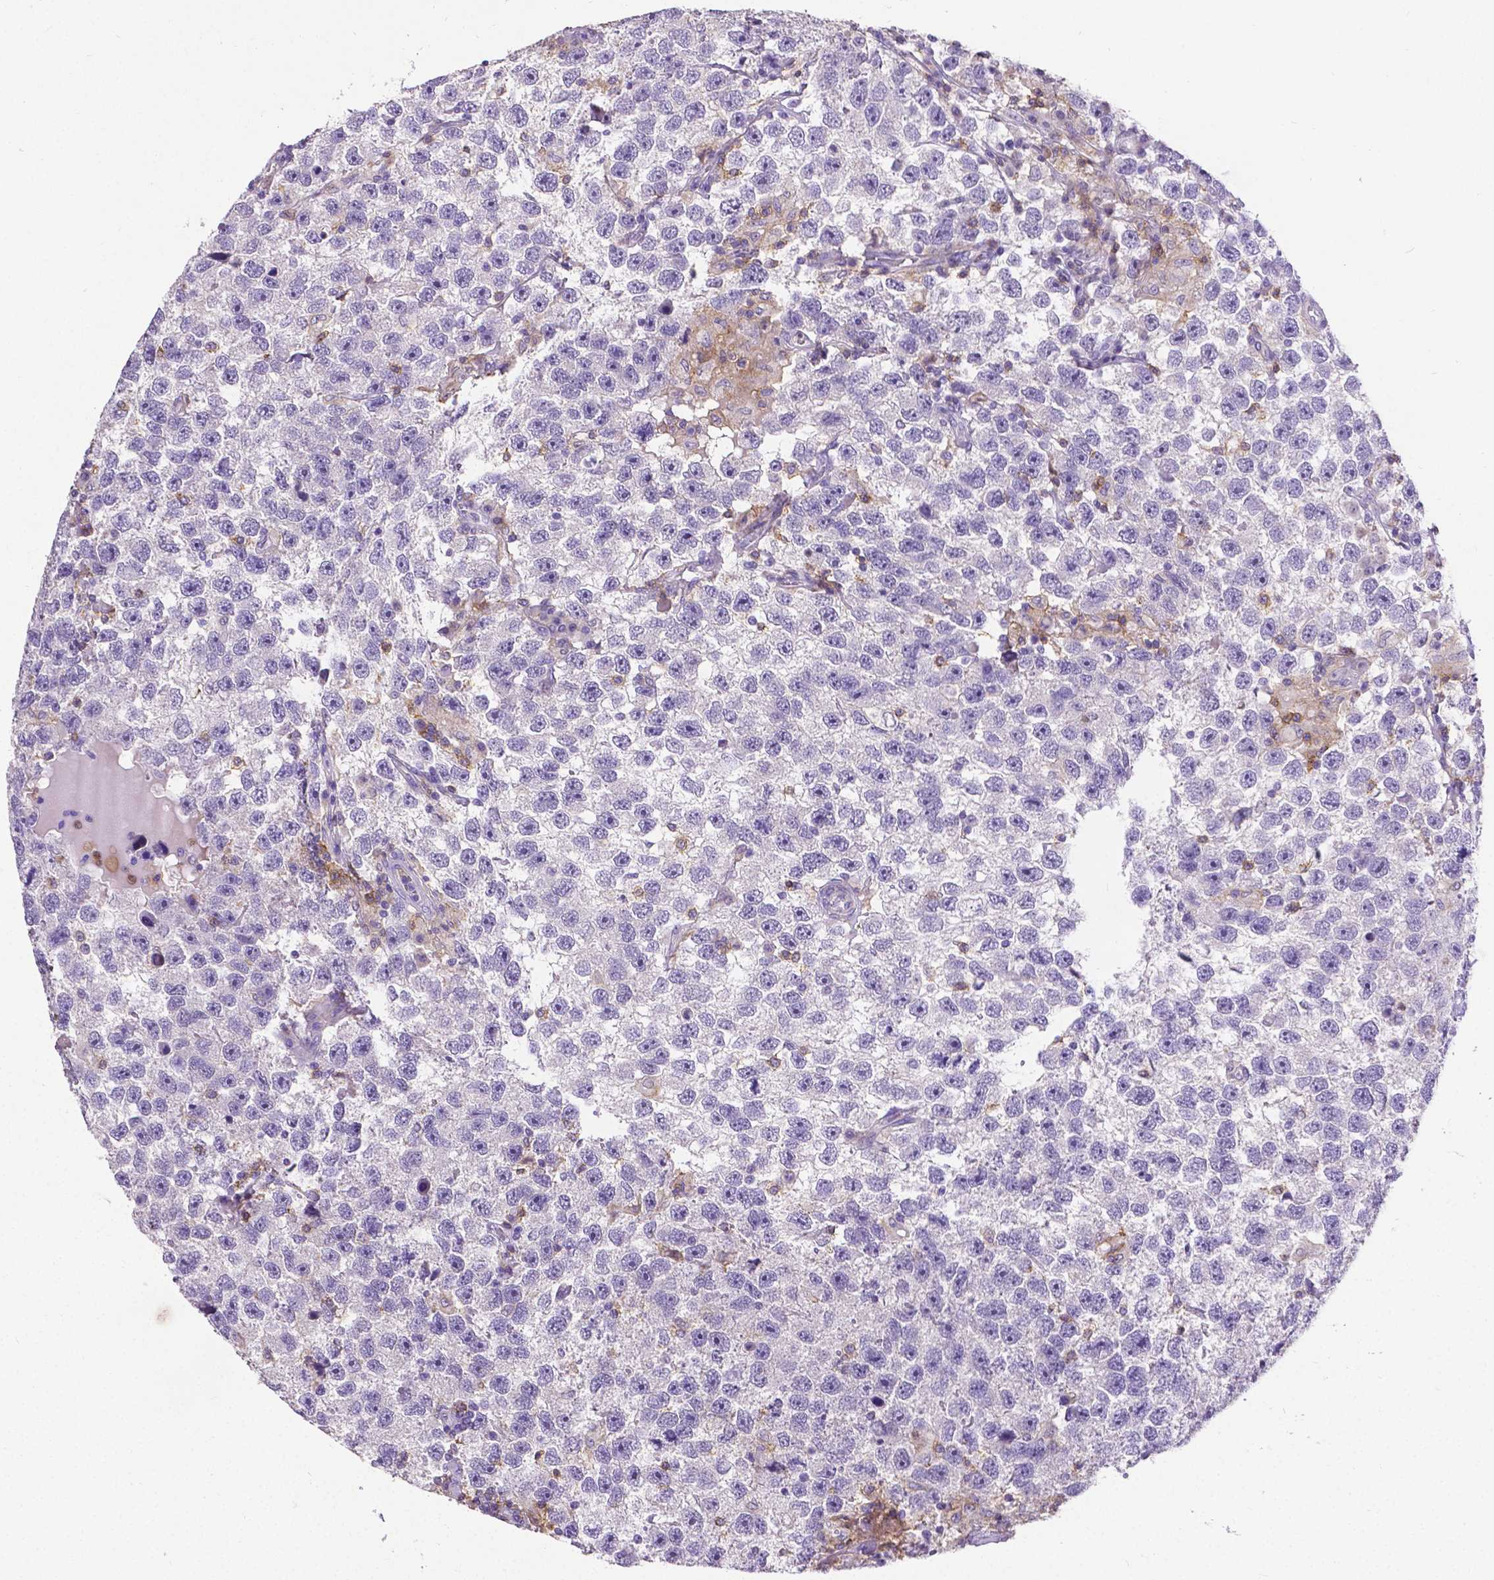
{"staining": {"intensity": "negative", "quantity": "none", "location": "none"}, "tissue": "testis cancer", "cell_type": "Tumor cells", "image_type": "cancer", "snomed": [{"axis": "morphology", "description": "Seminoma, NOS"}, {"axis": "topography", "description": "Testis"}], "caption": "Immunohistochemistry (IHC) of human seminoma (testis) exhibits no staining in tumor cells.", "gene": "CD4", "patient": {"sex": "male", "age": 26}}